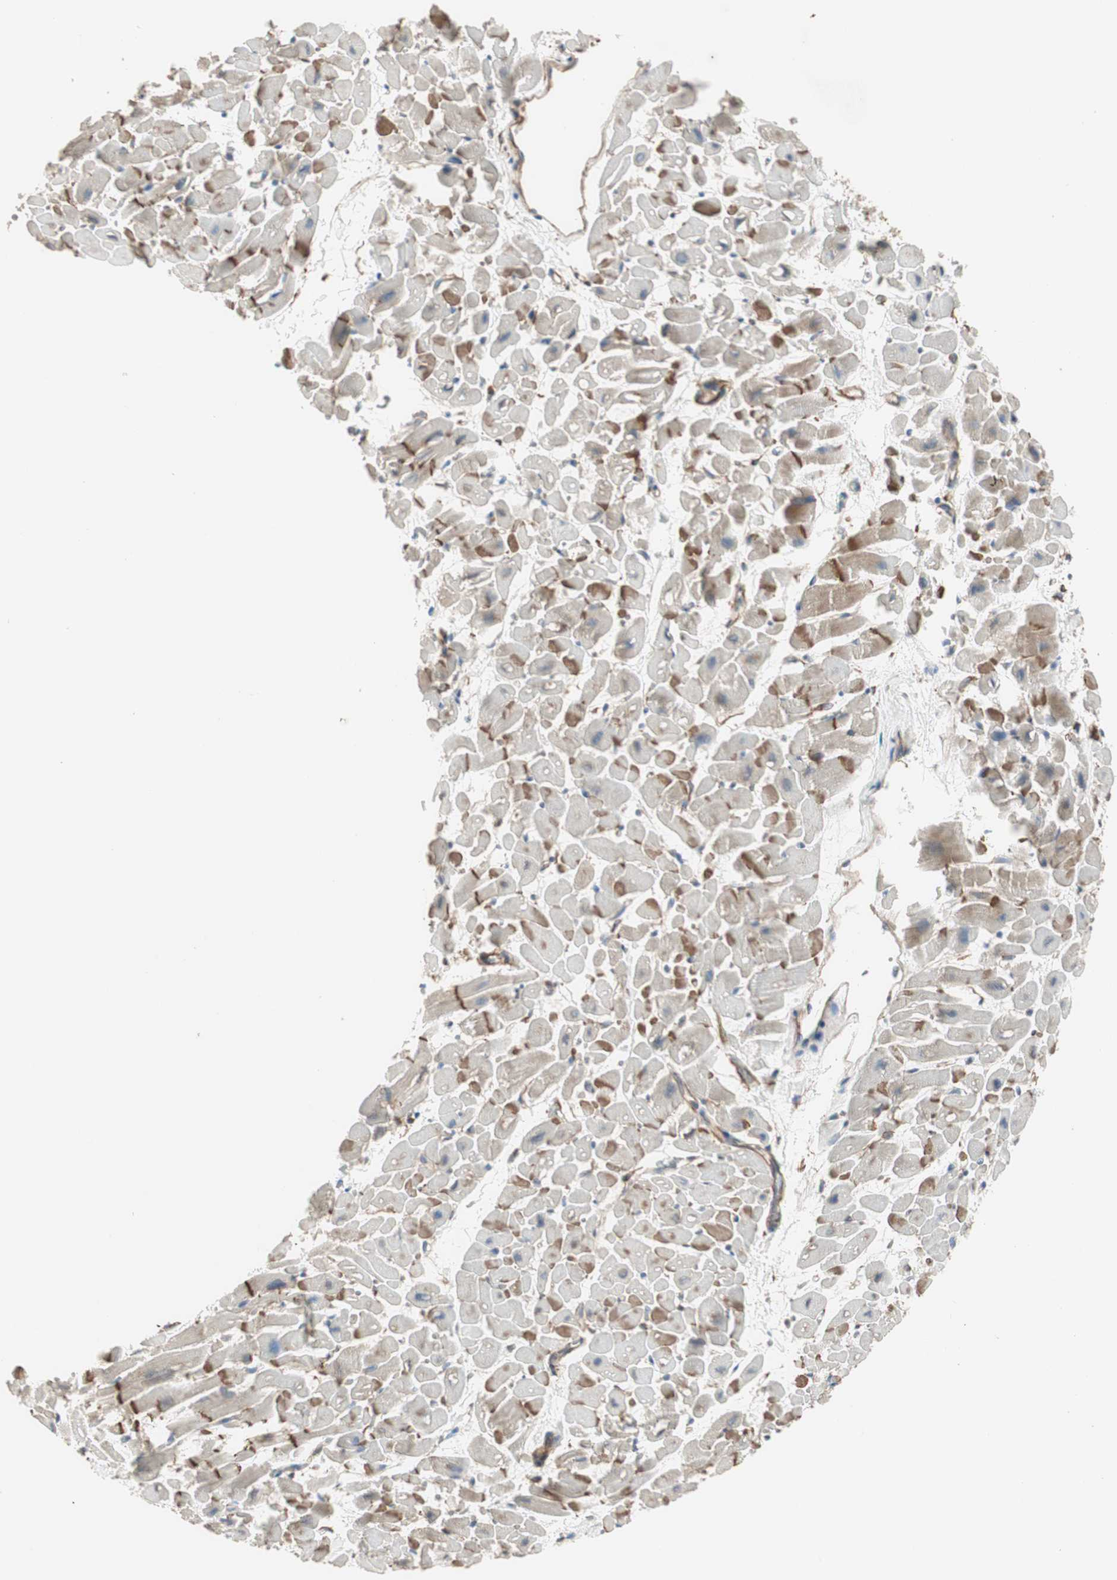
{"staining": {"intensity": "moderate", "quantity": "25%-75%", "location": "cytoplasmic/membranous"}, "tissue": "heart muscle", "cell_type": "Cardiomyocytes", "image_type": "normal", "snomed": [{"axis": "morphology", "description": "Normal tissue, NOS"}, {"axis": "topography", "description": "Heart"}], "caption": "Human heart muscle stained with a brown dye displays moderate cytoplasmic/membranous positive expression in approximately 25%-75% of cardiomyocytes.", "gene": "SRCIN1", "patient": {"sex": "male", "age": 45}}